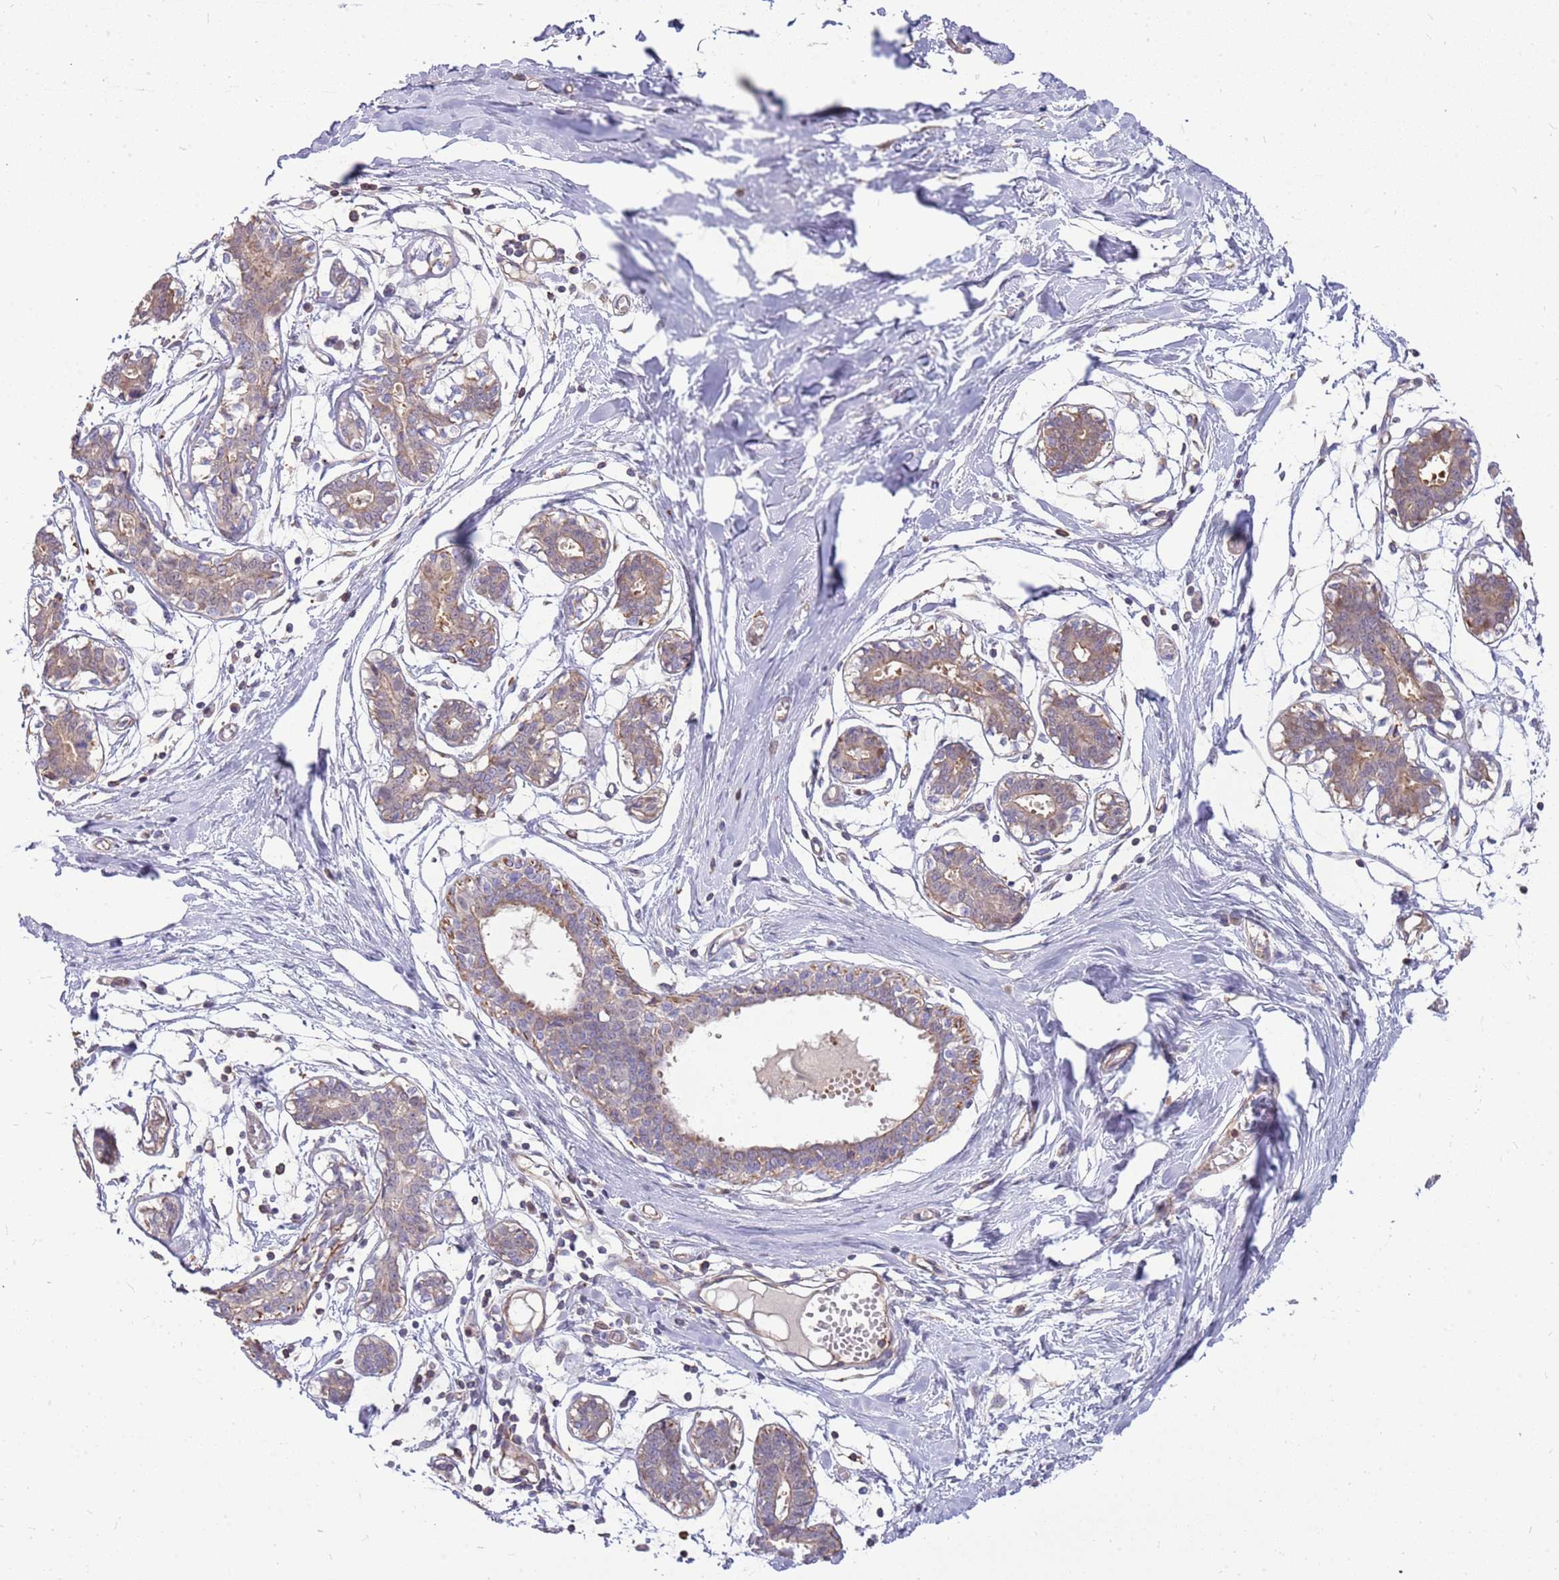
{"staining": {"intensity": "negative", "quantity": "none", "location": "none"}, "tissue": "breast", "cell_type": "Adipocytes", "image_type": "normal", "snomed": [{"axis": "morphology", "description": "Normal tissue, NOS"}, {"axis": "topography", "description": "Breast"}], "caption": "This micrograph is of unremarkable breast stained with IHC to label a protein in brown with the nuclei are counter-stained blue. There is no expression in adipocytes. The staining was performed using DAB (3,3'-diaminobenzidine) to visualize the protein expression in brown, while the nuclei were stained in blue with hematoxylin (Magnification: 20x).", "gene": "MVD", "patient": {"sex": "female", "age": 27}}